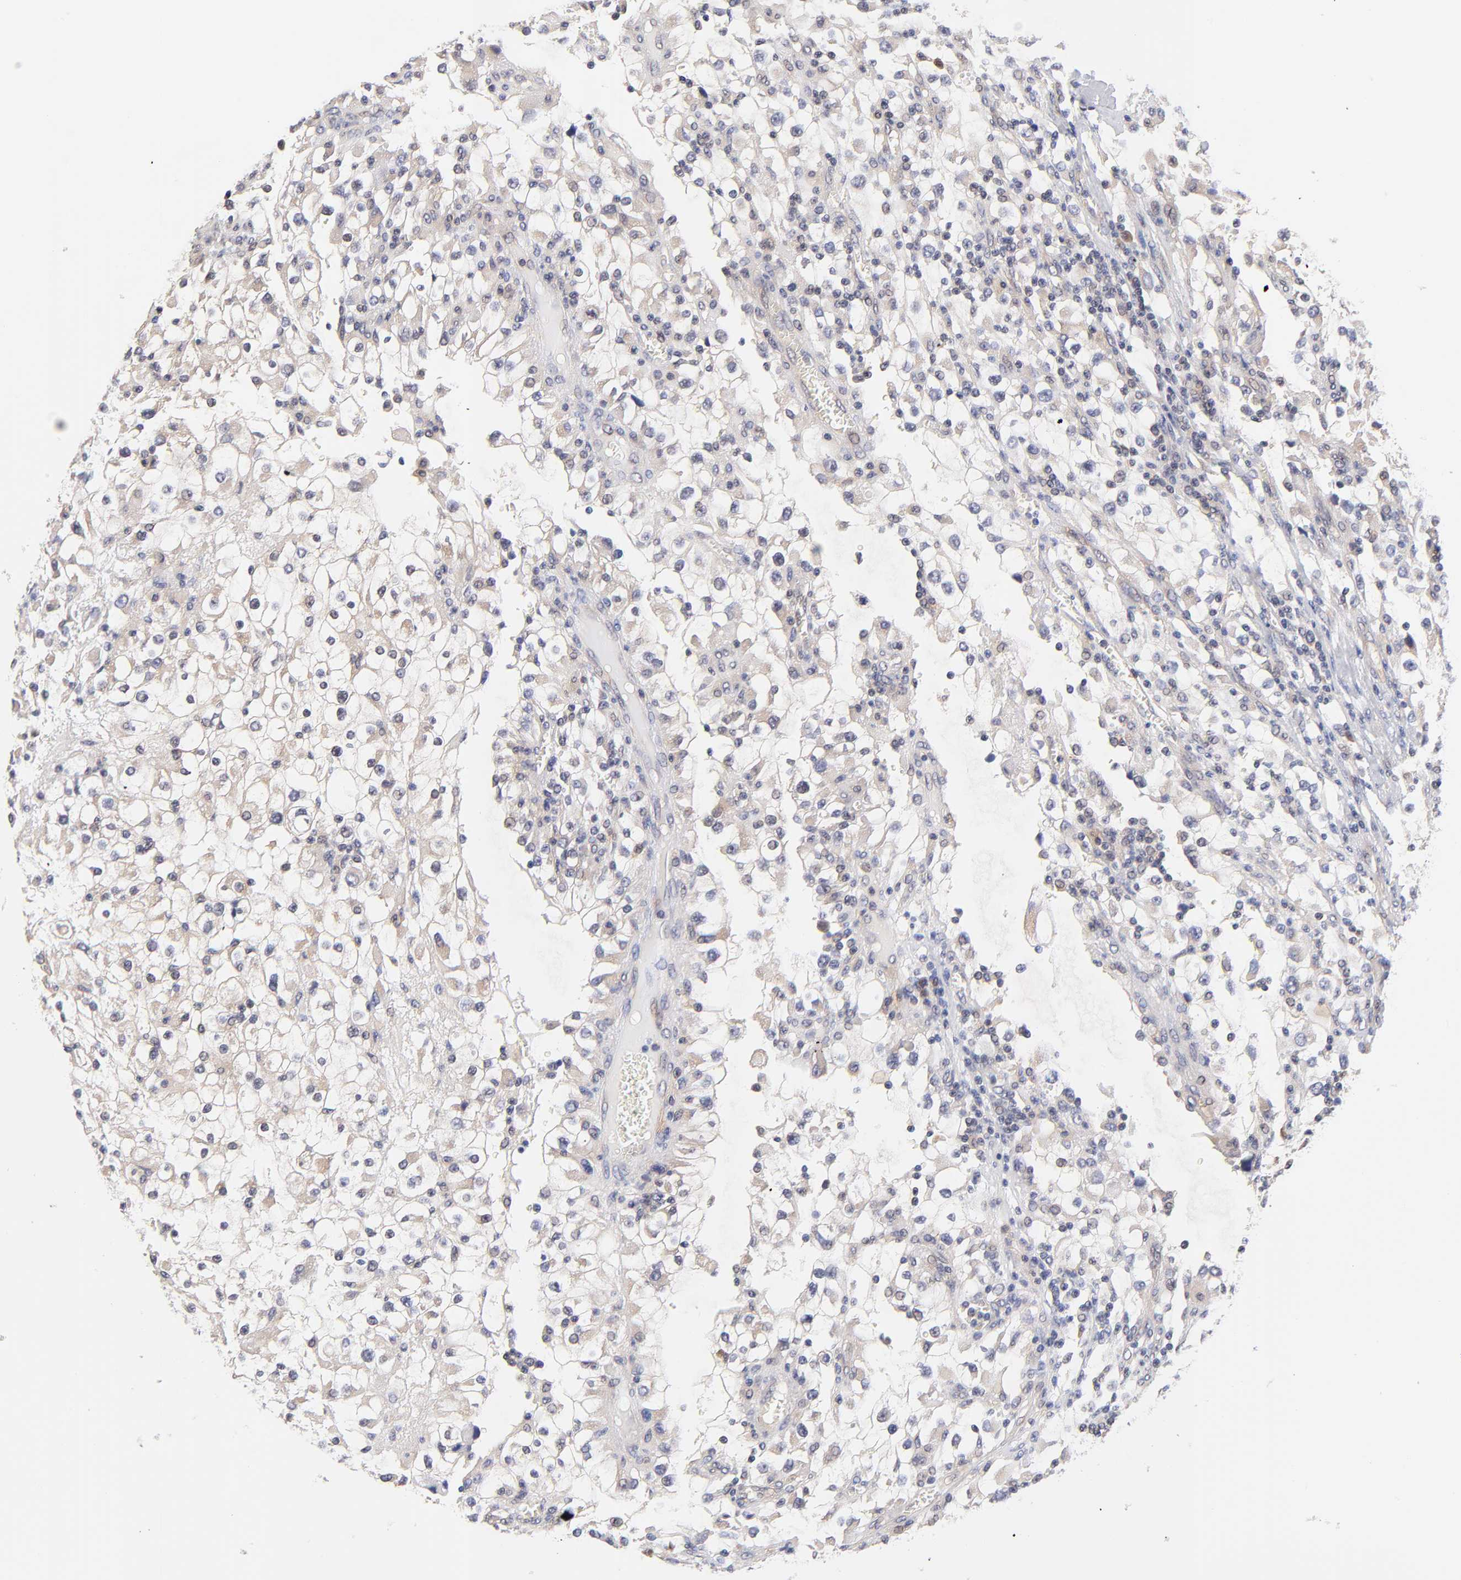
{"staining": {"intensity": "weak", "quantity": "25%-75%", "location": "cytoplasmic/membranous"}, "tissue": "renal cancer", "cell_type": "Tumor cells", "image_type": "cancer", "snomed": [{"axis": "morphology", "description": "Adenocarcinoma, NOS"}, {"axis": "topography", "description": "Kidney"}], "caption": "A low amount of weak cytoplasmic/membranous positivity is seen in about 25%-75% of tumor cells in adenocarcinoma (renal) tissue.", "gene": "TXNL1", "patient": {"sex": "female", "age": 52}}